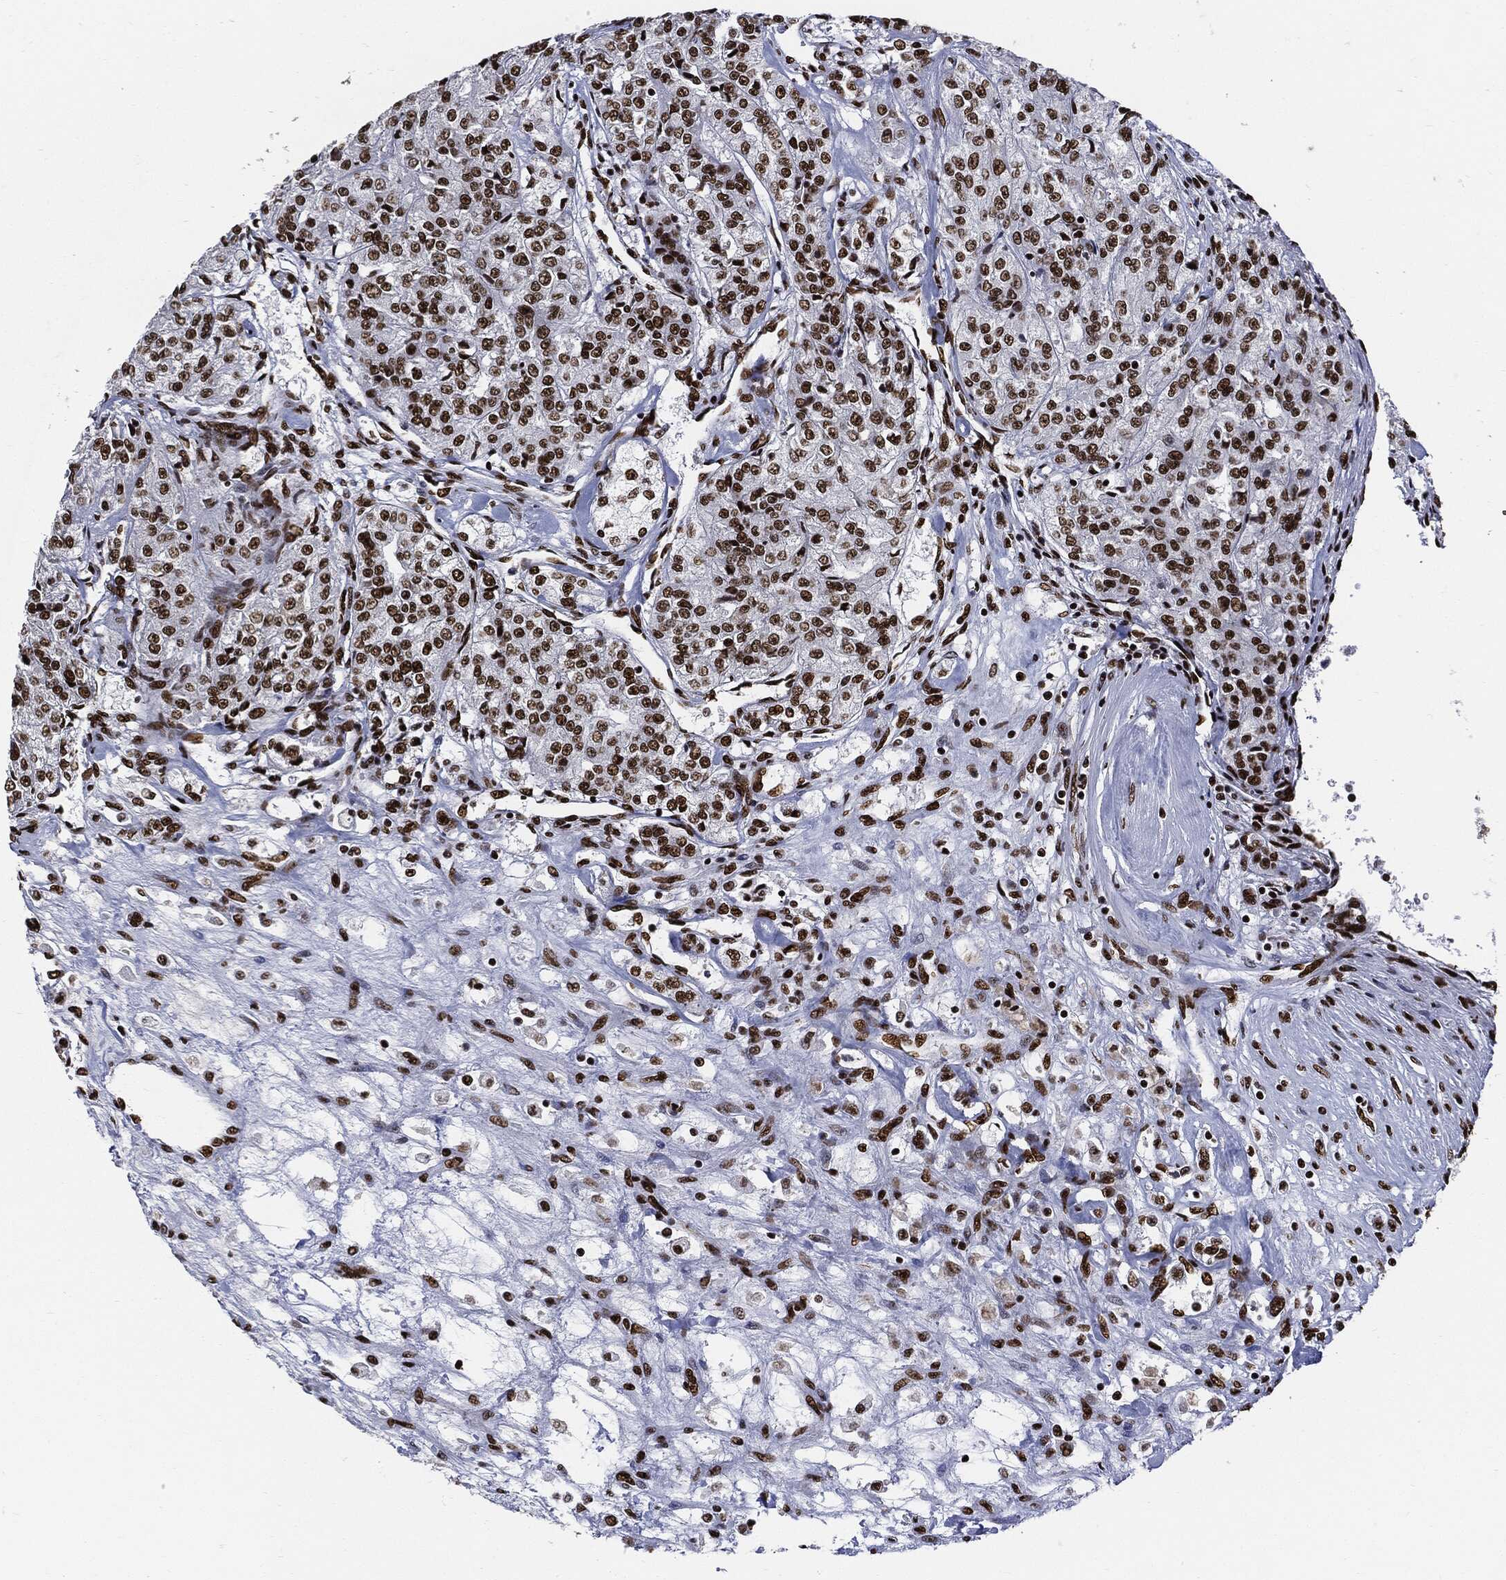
{"staining": {"intensity": "strong", "quantity": ">75%", "location": "nuclear"}, "tissue": "renal cancer", "cell_type": "Tumor cells", "image_type": "cancer", "snomed": [{"axis": "morphology", "description": "Adenocarcinoma, NOS"}, {"axis": "topography", "description": "Kidney"}], "caption": "Immunohistochemistry (IHC) micrograph of neoplastic tissue: human renal cancer (adenocarcinoma) stained using IHC reveals high levels of strong protein expression localized specifically in the nuclear of tumor cells, appearing as a nuclear brown color.", "gene": "RECQL", "patient": {"sex": "female", "age": 63}}